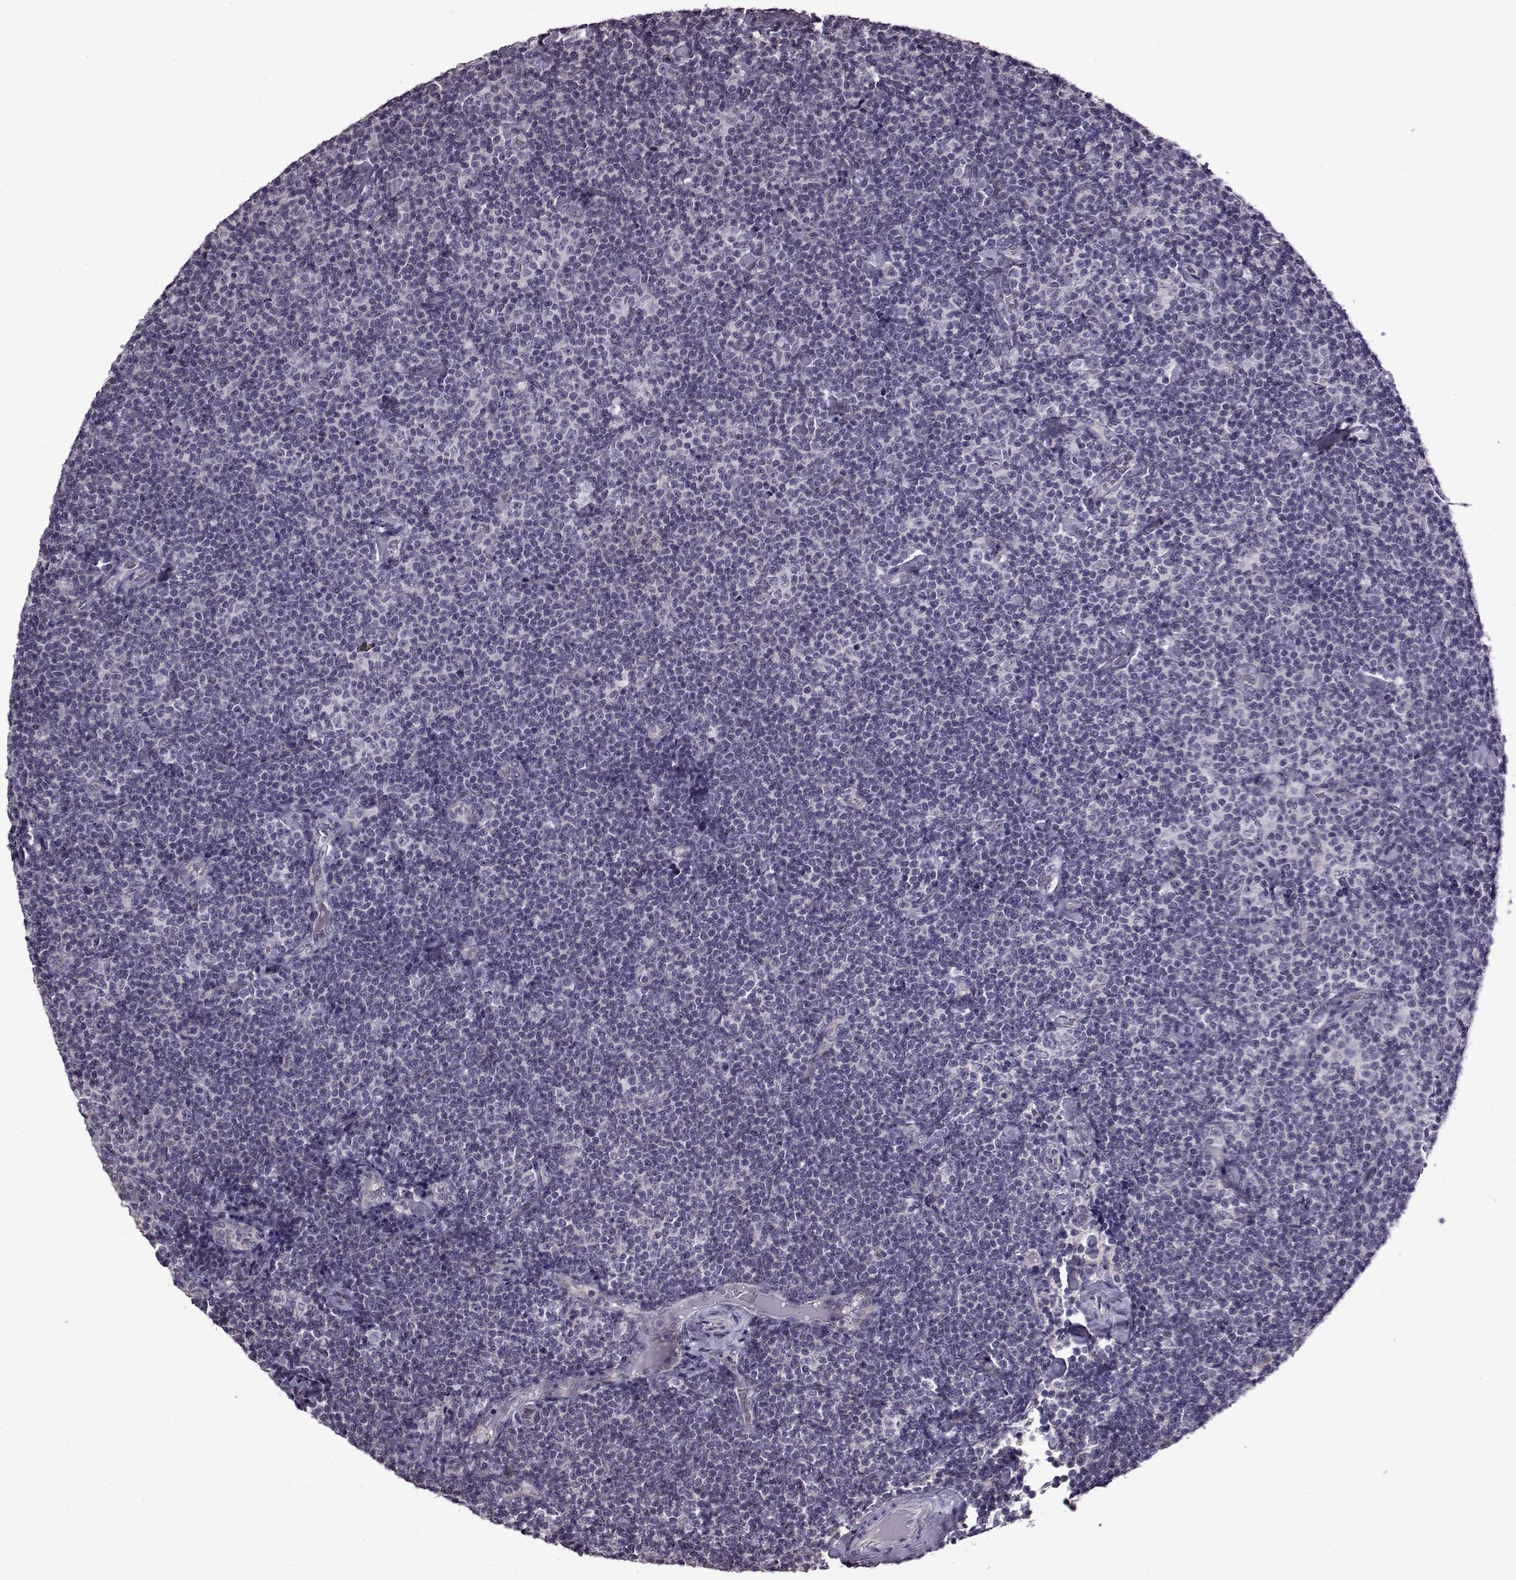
{"staining": {"intensity": "negative", "quantity": "none", "location": "none"}, "tissue": "lymphoma", "cell_type": "Tumor cells", "image_type": "cancer", "snomed": [{"axis": "morphology", "description": "Malignant lymphoma, non-Hodgkin's type, Low grade"}, {"axis": "topography", "description": "Lymph node"}], "caption": "This is an immunohistochemistry (IHC) image of human malignant lymphoma, non-Hodgkin's type (low-grade). There is no positivity in tumor cells.", "gene": "EDDM3B", "patient": {"sex": "male", "age": 81}}